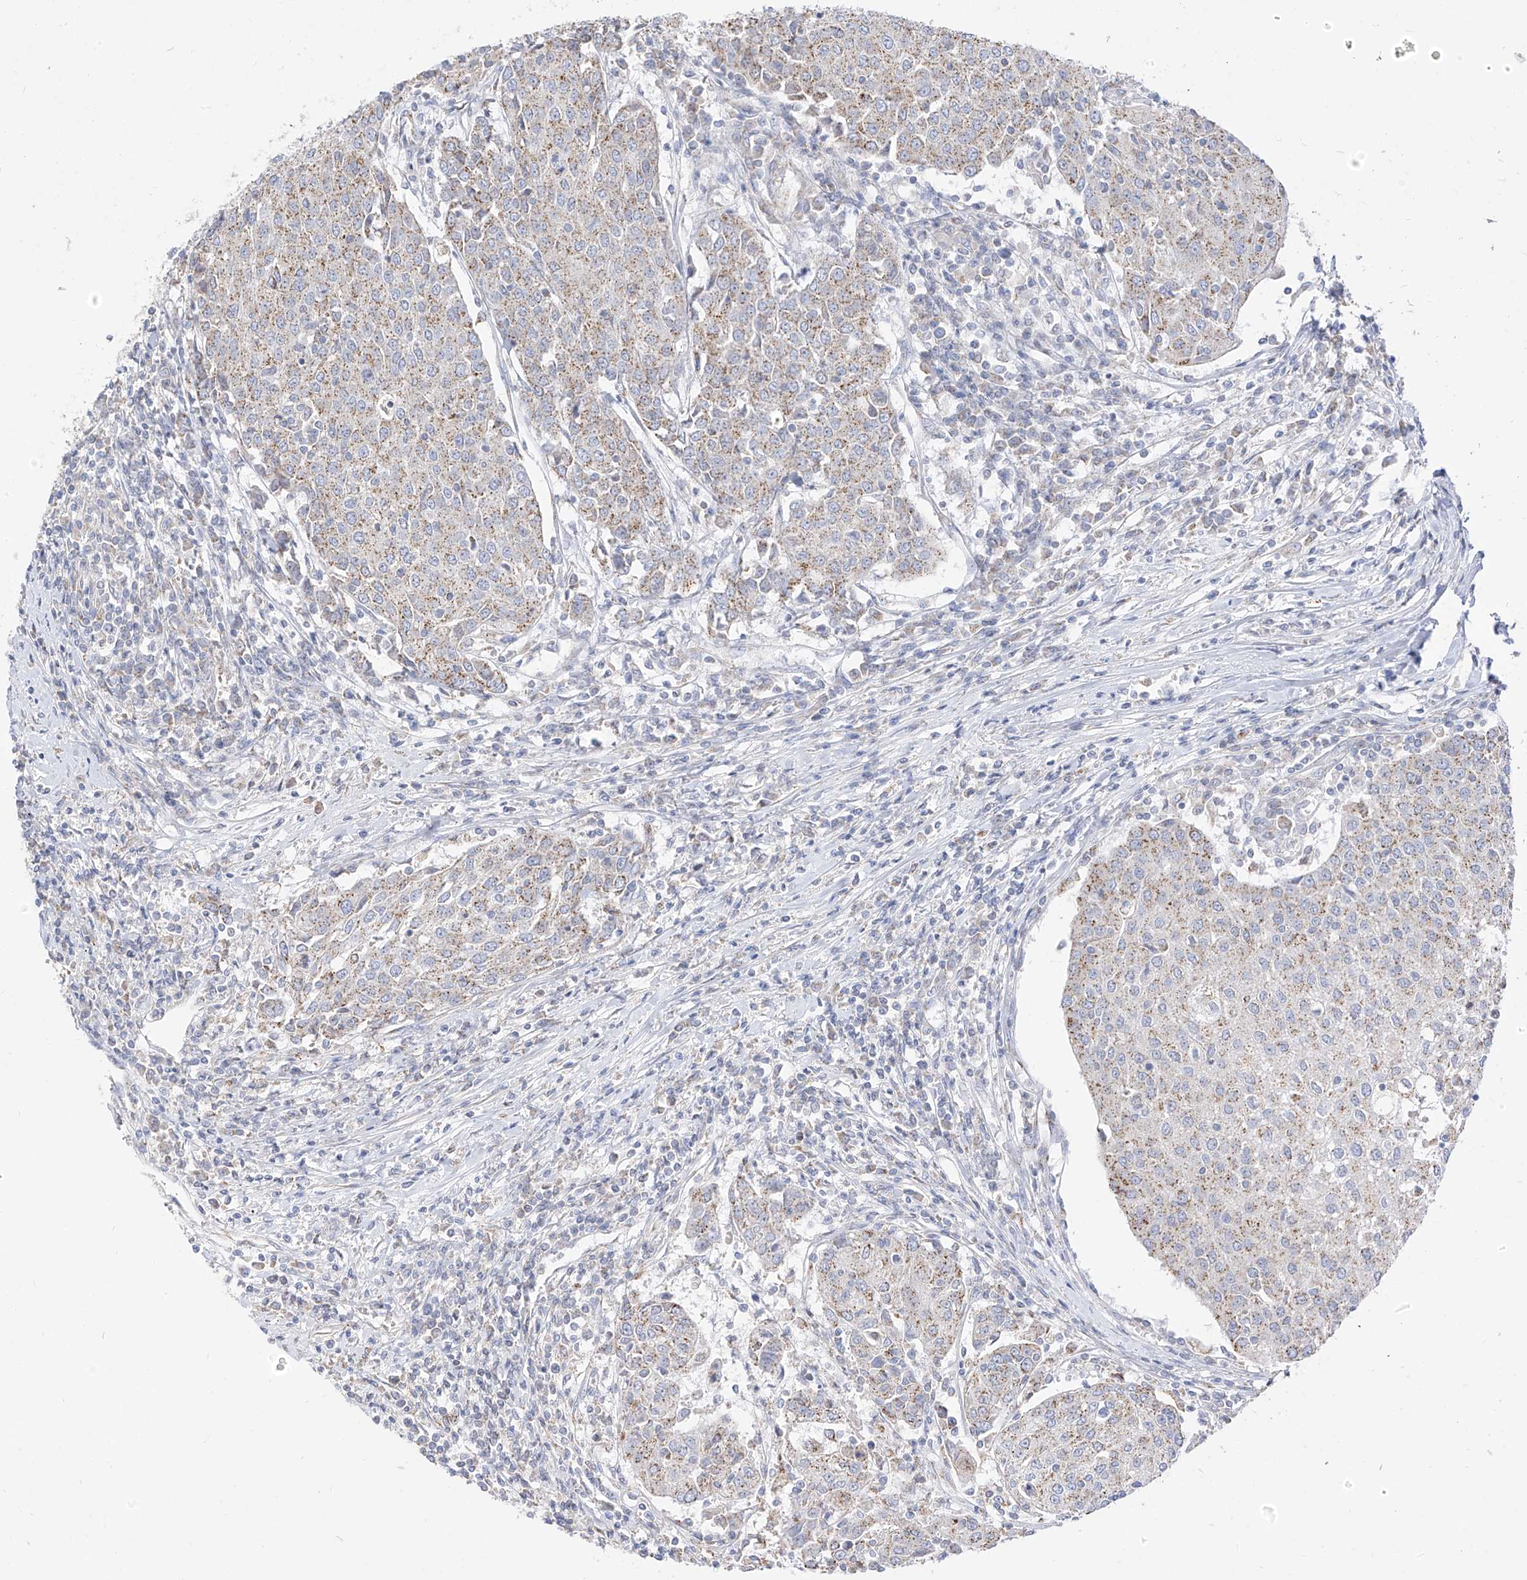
{"staining": {"intensity": "moderate", "quantity": ">75%", "location": "cytoplasmic/membranous"}, "tissue": "urothelial cancer", "cell_type": "Tumor cells", "image_type": "cancer", "snomed": [{"axis": "morphology", "description": "Urothelial carcinoma, High grade"}, {"axis": "topography", "description": "Urinary bladder"}], "caption": "Immunohistochemistry (IHC) image of human urothelial carcinoma (high-grade) stained for a protein (brown), which demonstrates medium levels of moderate cytoplasmic/membranous expression in approximately >75% of tumor cells.", "gene": "RASA2", "patient": {"sex": "female", "age": 85}}